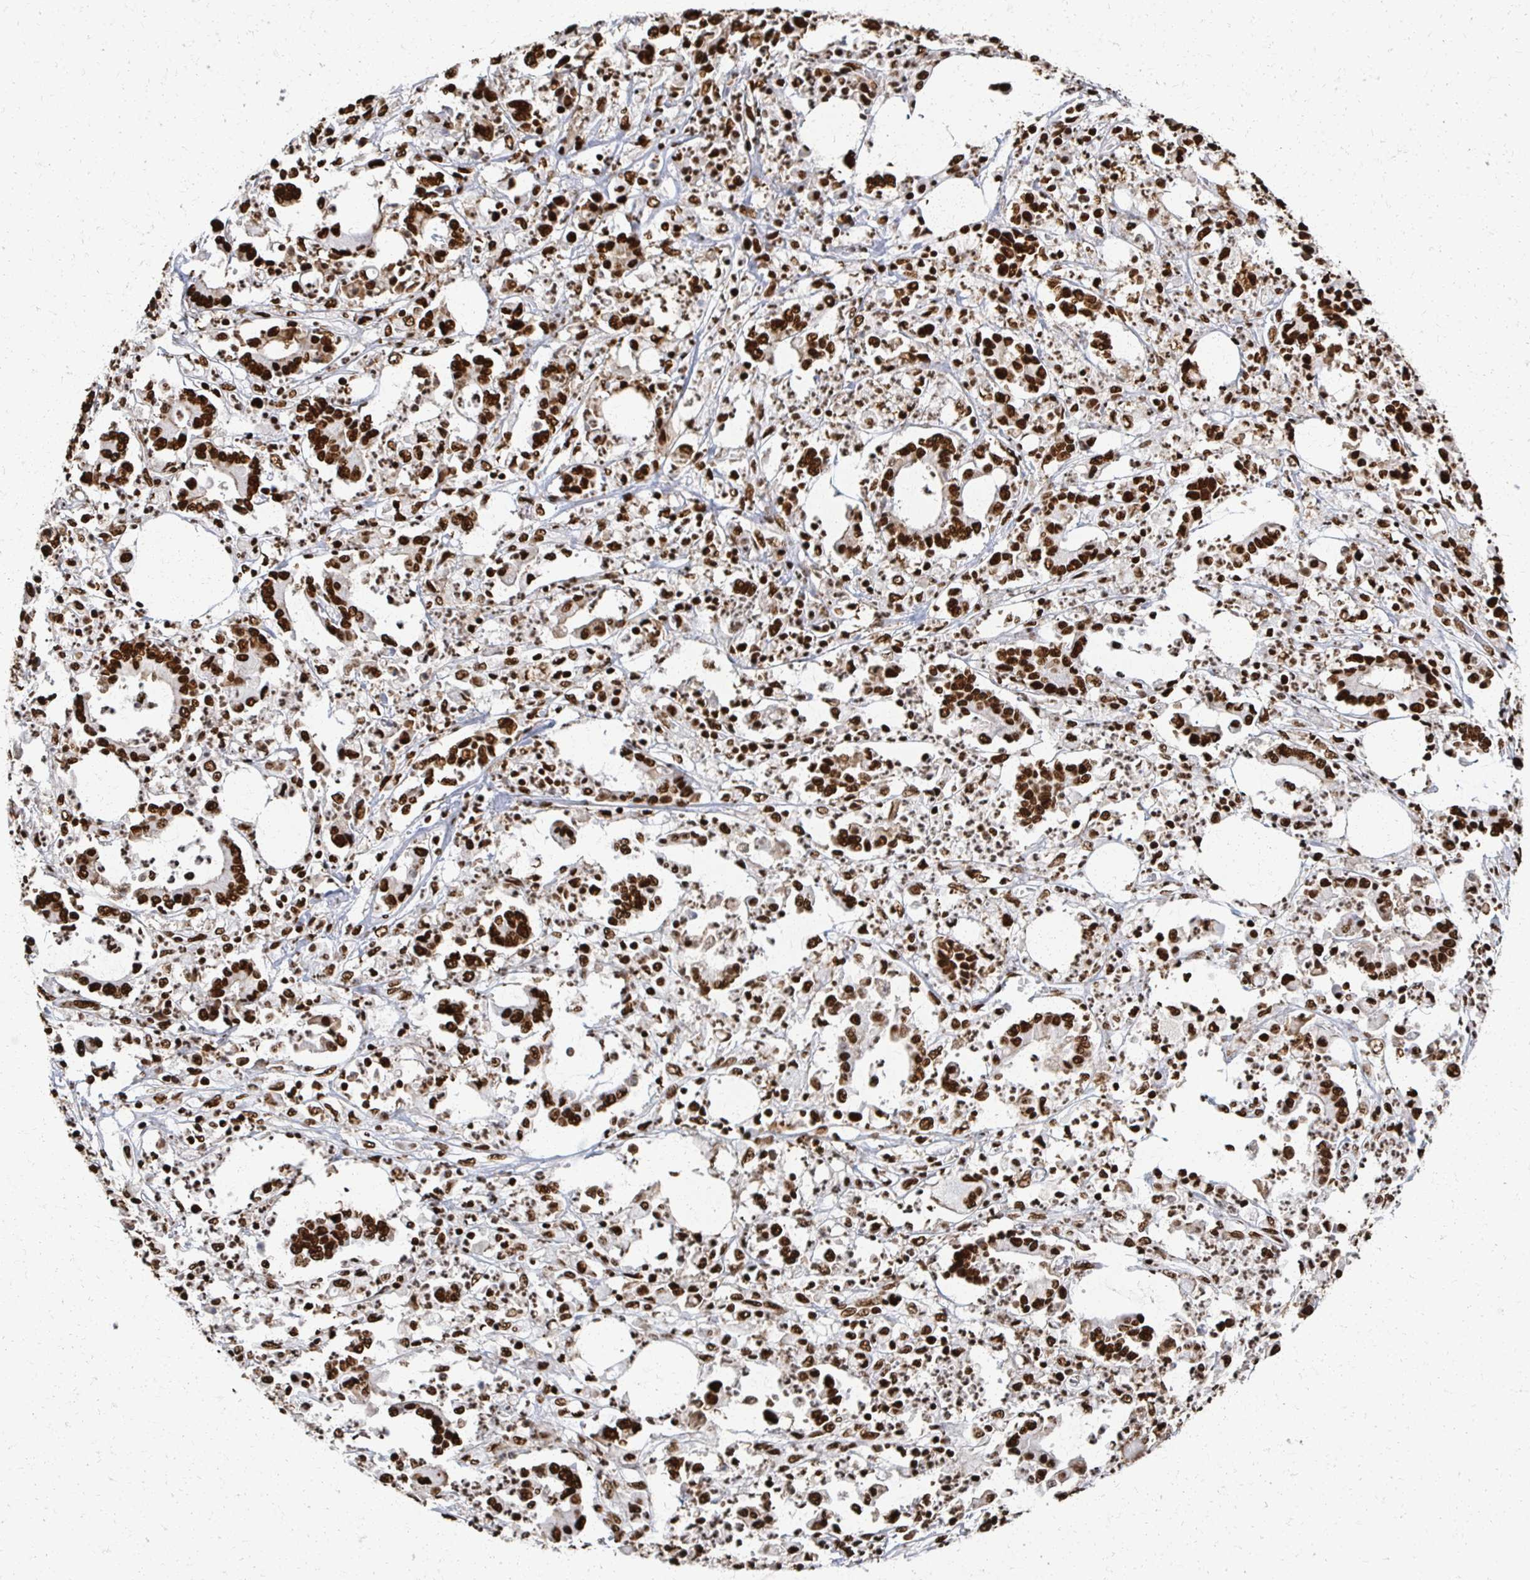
{"staining": {"intensity": "strong", "quantity": ">75%", "location": "nuclear"}, "tissue": "stomach cancer", "cell_type": "Tumor cells", "image_type": "cancer", "snomed": [{"axis": "morphology", "description": "Adenocarcinoma, NOS"}, {"axis": "topography", "description": "Stomach, upper"}], "caption": "The image reveals staining of stomach cancer, revealing strong nuclear protein positivity (brown color) within tumor cells.", "gene": "RBBP7", "patient": {"sex": "male", "age": 68}}